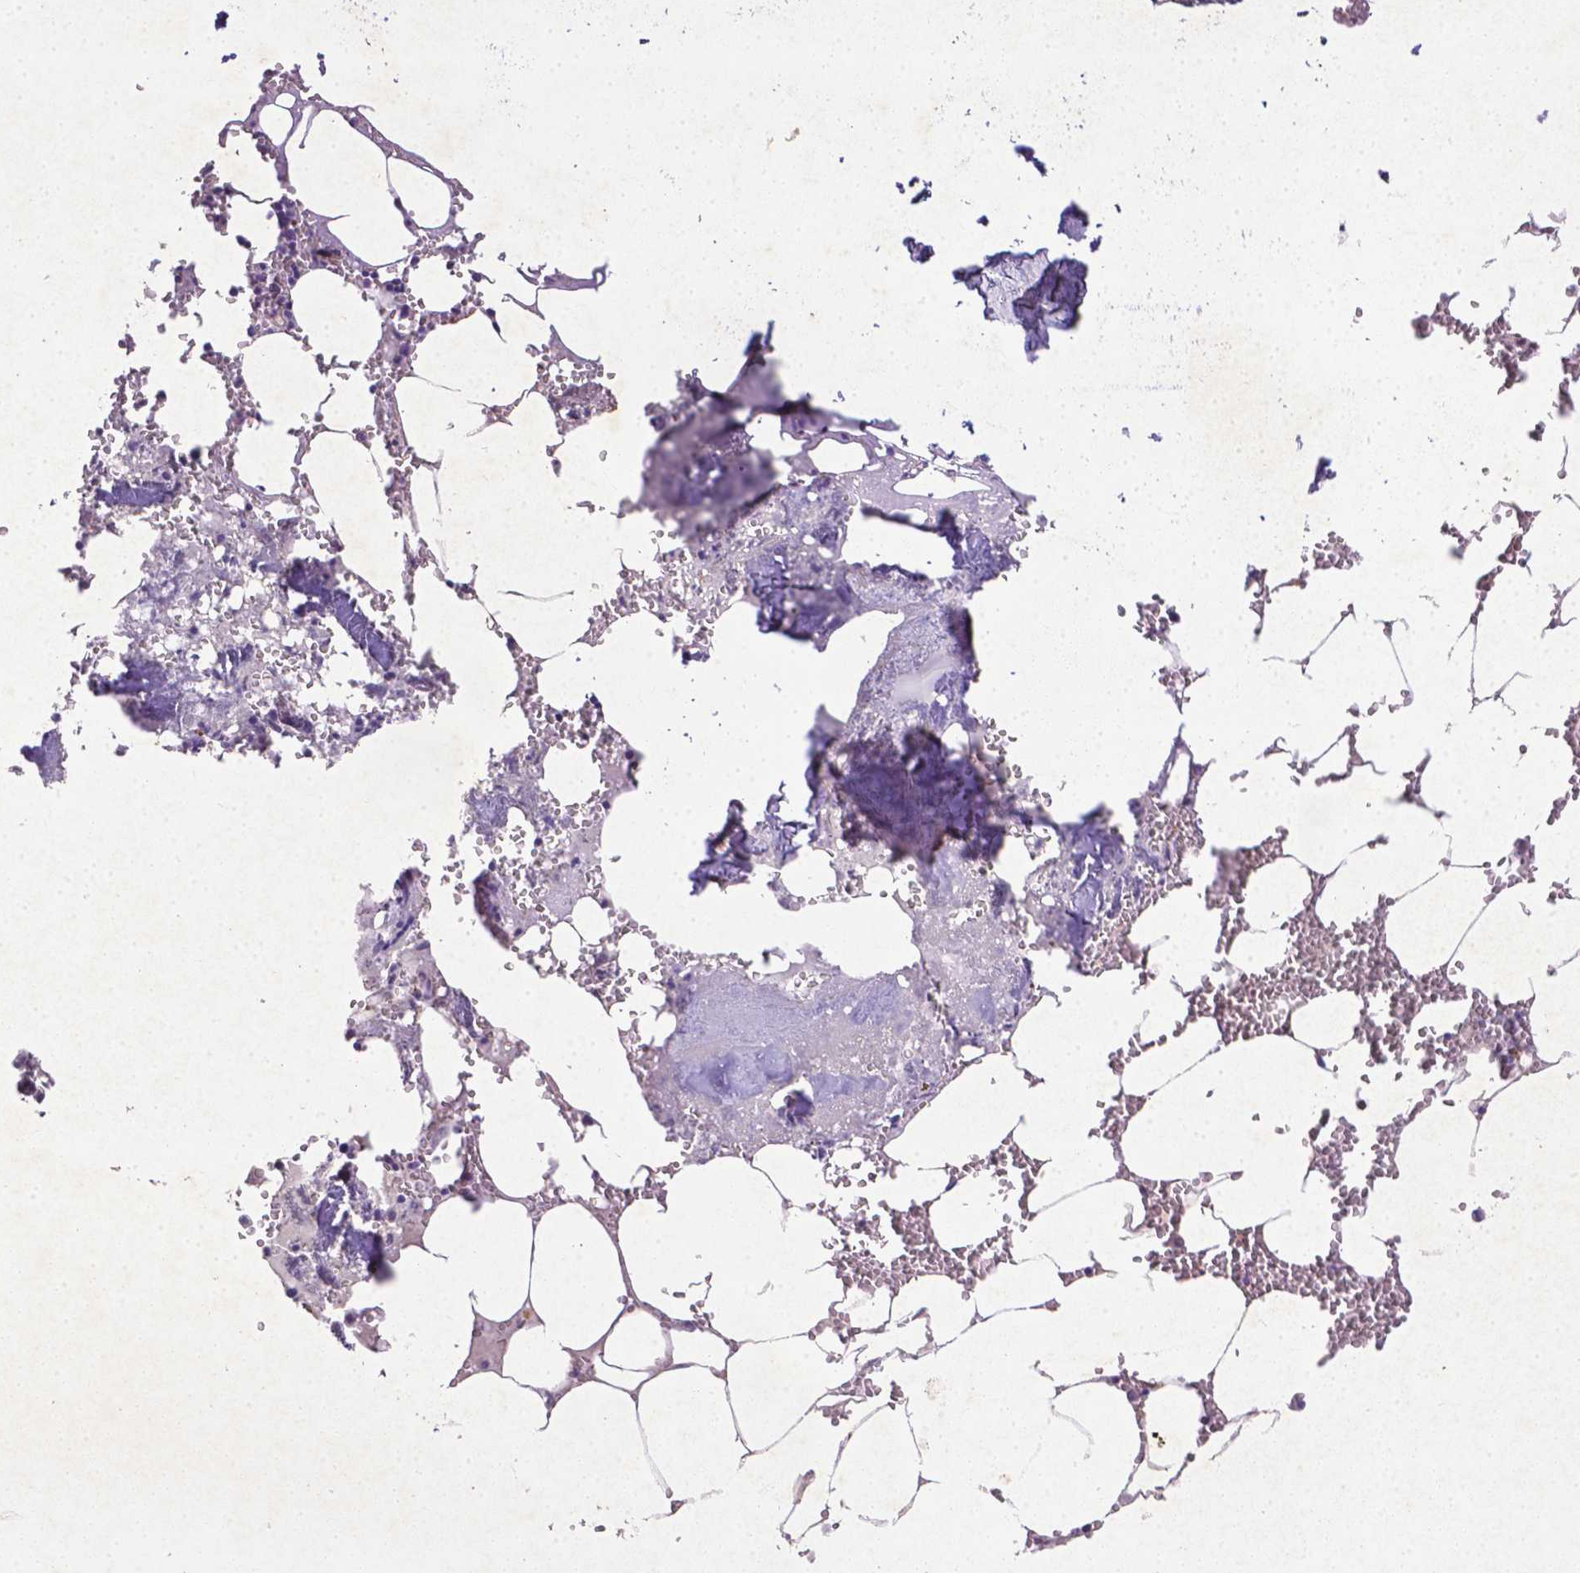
{"staining": {"intensity": "strong", "quantity": "<25%", "location": "cytoplasmic/membranous,nuclear"}, "tissue": "bone marrow", "cell_type": "Hematopoietic cells", "image_type": "normal", "snomed": [{"axis": "morphology", "description": "Normal tissue, NOS"}, {"axis": "topography", "description": "Bone marrow"}], "caption": "The image exhibits a brown stain indicating the presence of a protein in the cytoplasmic/membranous,nuclear of hematopoietic cells in bone marrow. Using DAB (brown) and hematoxylin (blue) stains, captured at high magnification using brightfield microscopy.", "gene": "CDKN1A", "patient": {"sex": "male", "age": 54}}